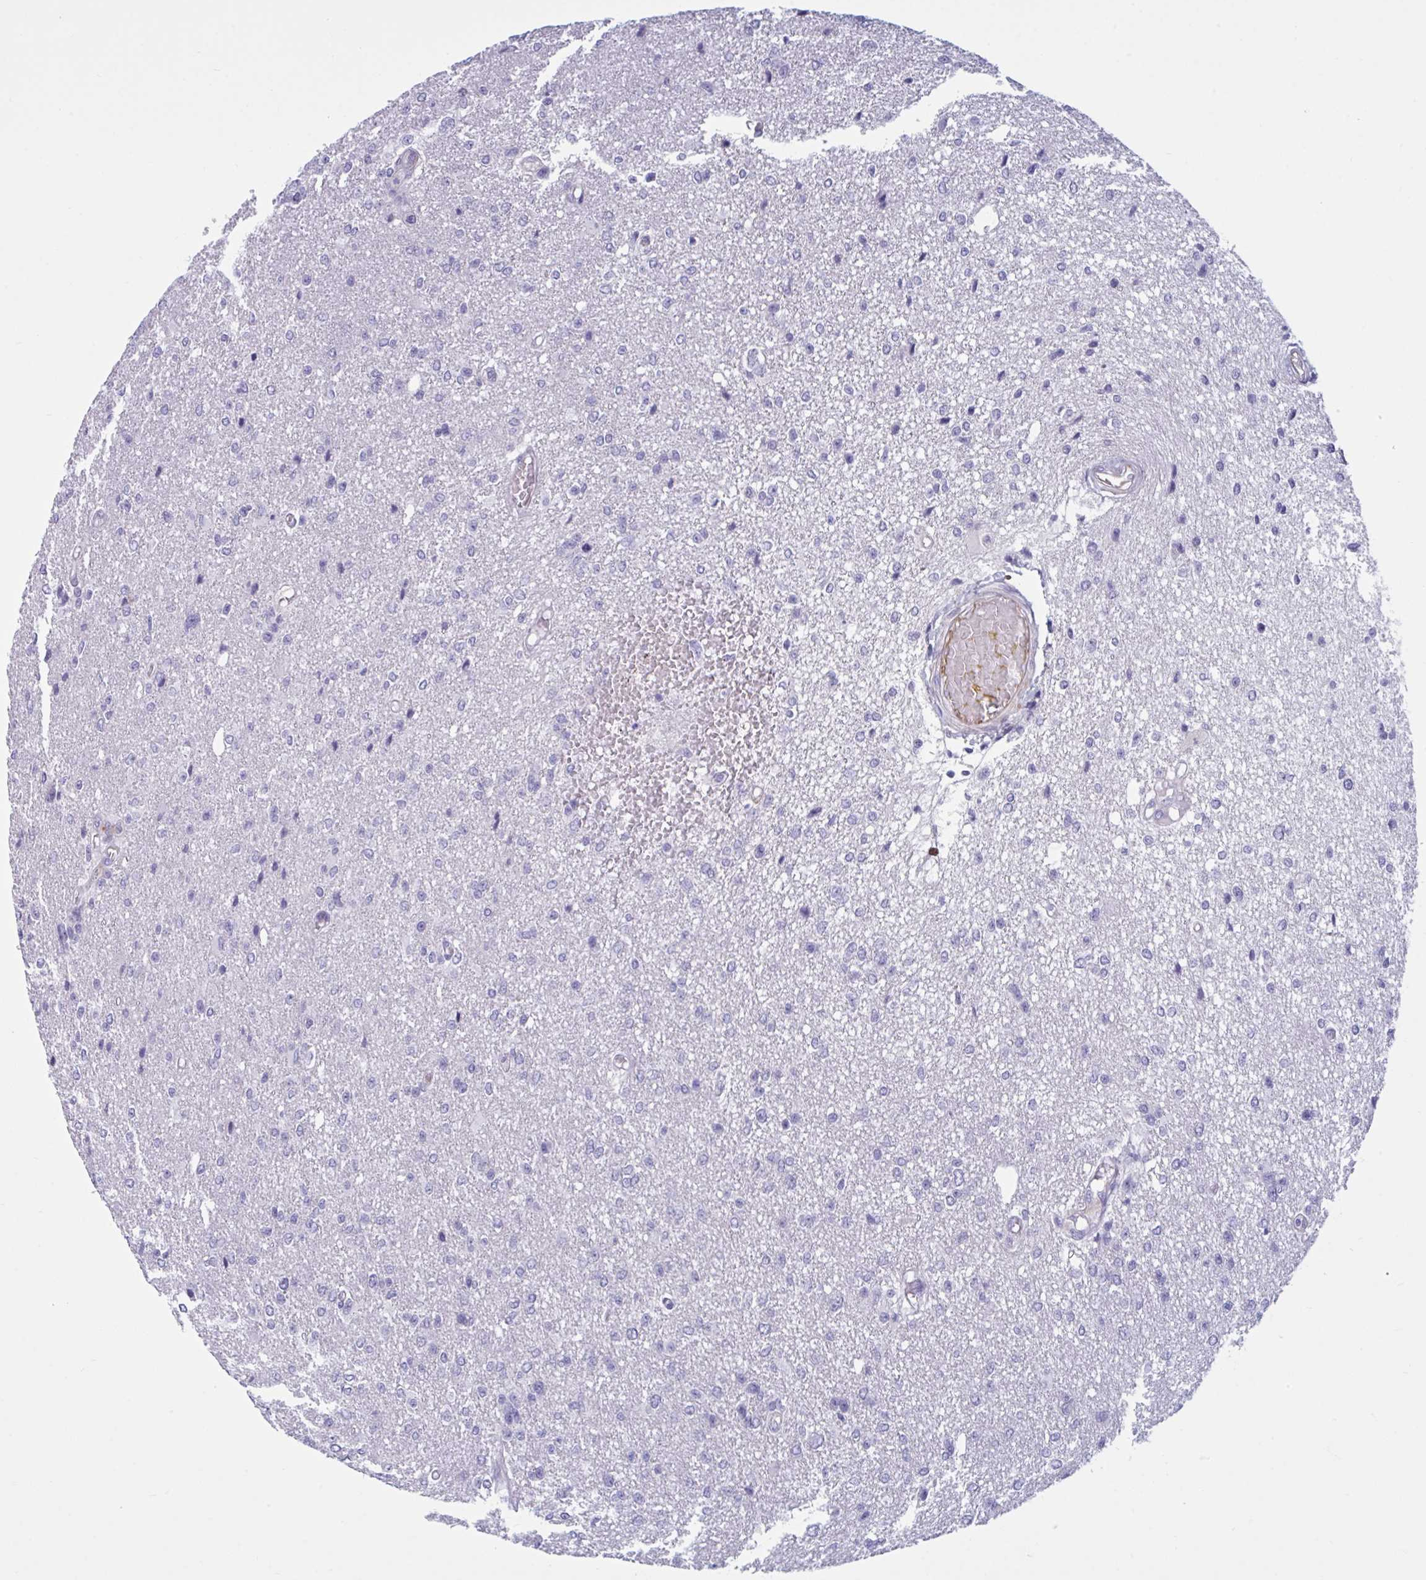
{"staining": {"intensity": "negative", "quantity": "none", "location": "none"}, "tissue": "glioma", "cell_type": "Tumor cells", "image_type": "cancer", "snomed": [{"axis": "morphology", "description": "Glioma, malignant, Low grade"}, {"axis": "topography", "description": "Brain"}], "caption": "Immunohistochemical staining of glioma shows no significant staining in tumor cells.", "gene": "OR1L3", "patient": {"sex": "male", "age": 26}}